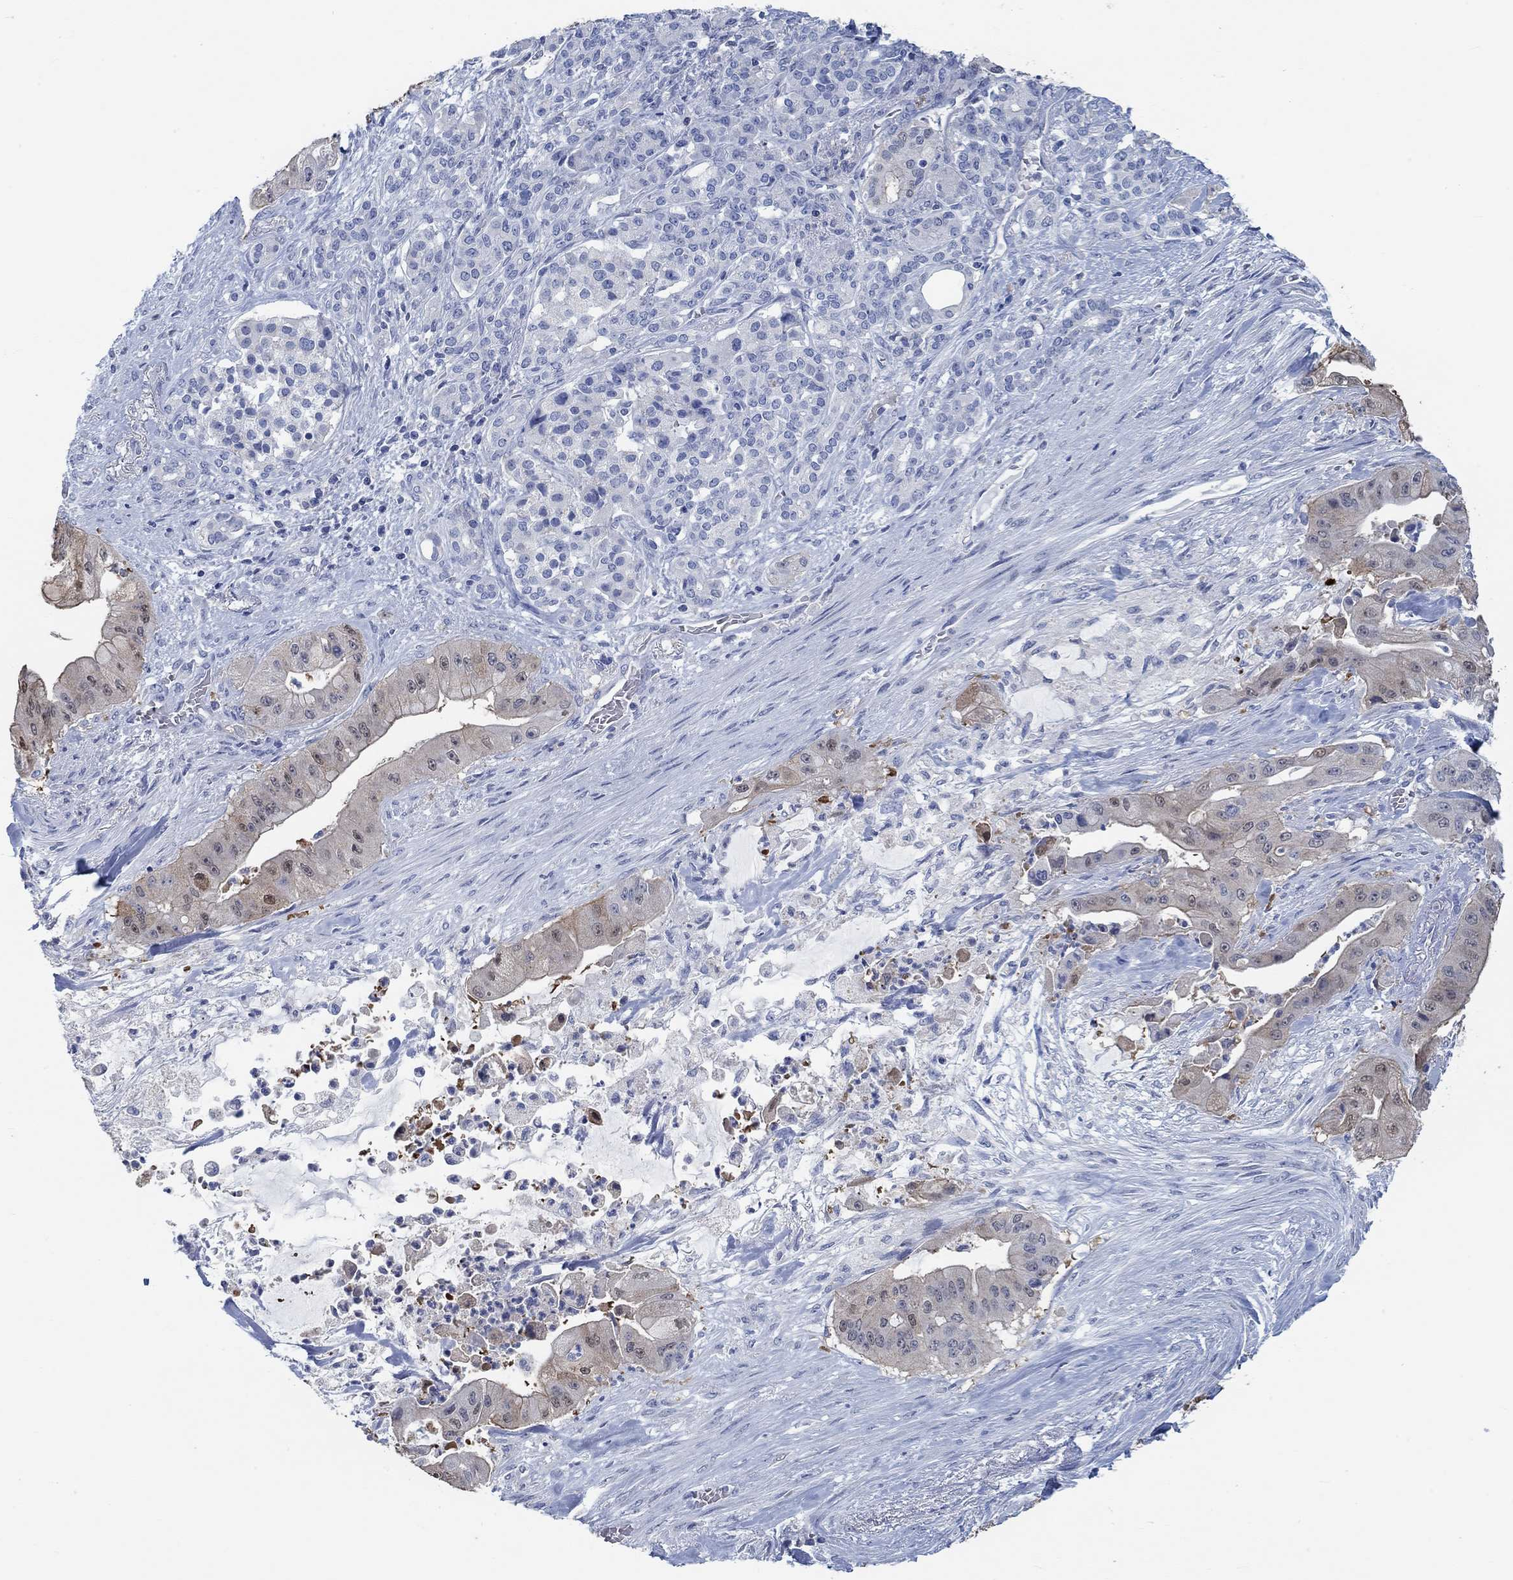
{"staining": {"intensity": "weak", "quantity": "25%-75%", "location": "cytoplasmic/membranous,nuclear"}, "tissue": "pancreatic cancer", "cell_type": "Tumor cells", "image_type": "cancer", "snomed": [{"axis": "morphology", "description": "Normal tissue, NOS"}, {"axis": "morphology", "description": "Inflammation, NOS"}, {"axis": "morphology", "description": "Adenocarcinoma, NOS"}, {"axis": "topography", "description": "Pancreas"}], "caption": "The photomicrograph demonstrates a brown stain indicating the presence of a protein in the cytoplasmic/membranous and nuclear of tumor cells in pancreatic cancer (adenocarcinoma).", "gene": "TEKT4", "patient": {"sex": "male", "age": 57}}